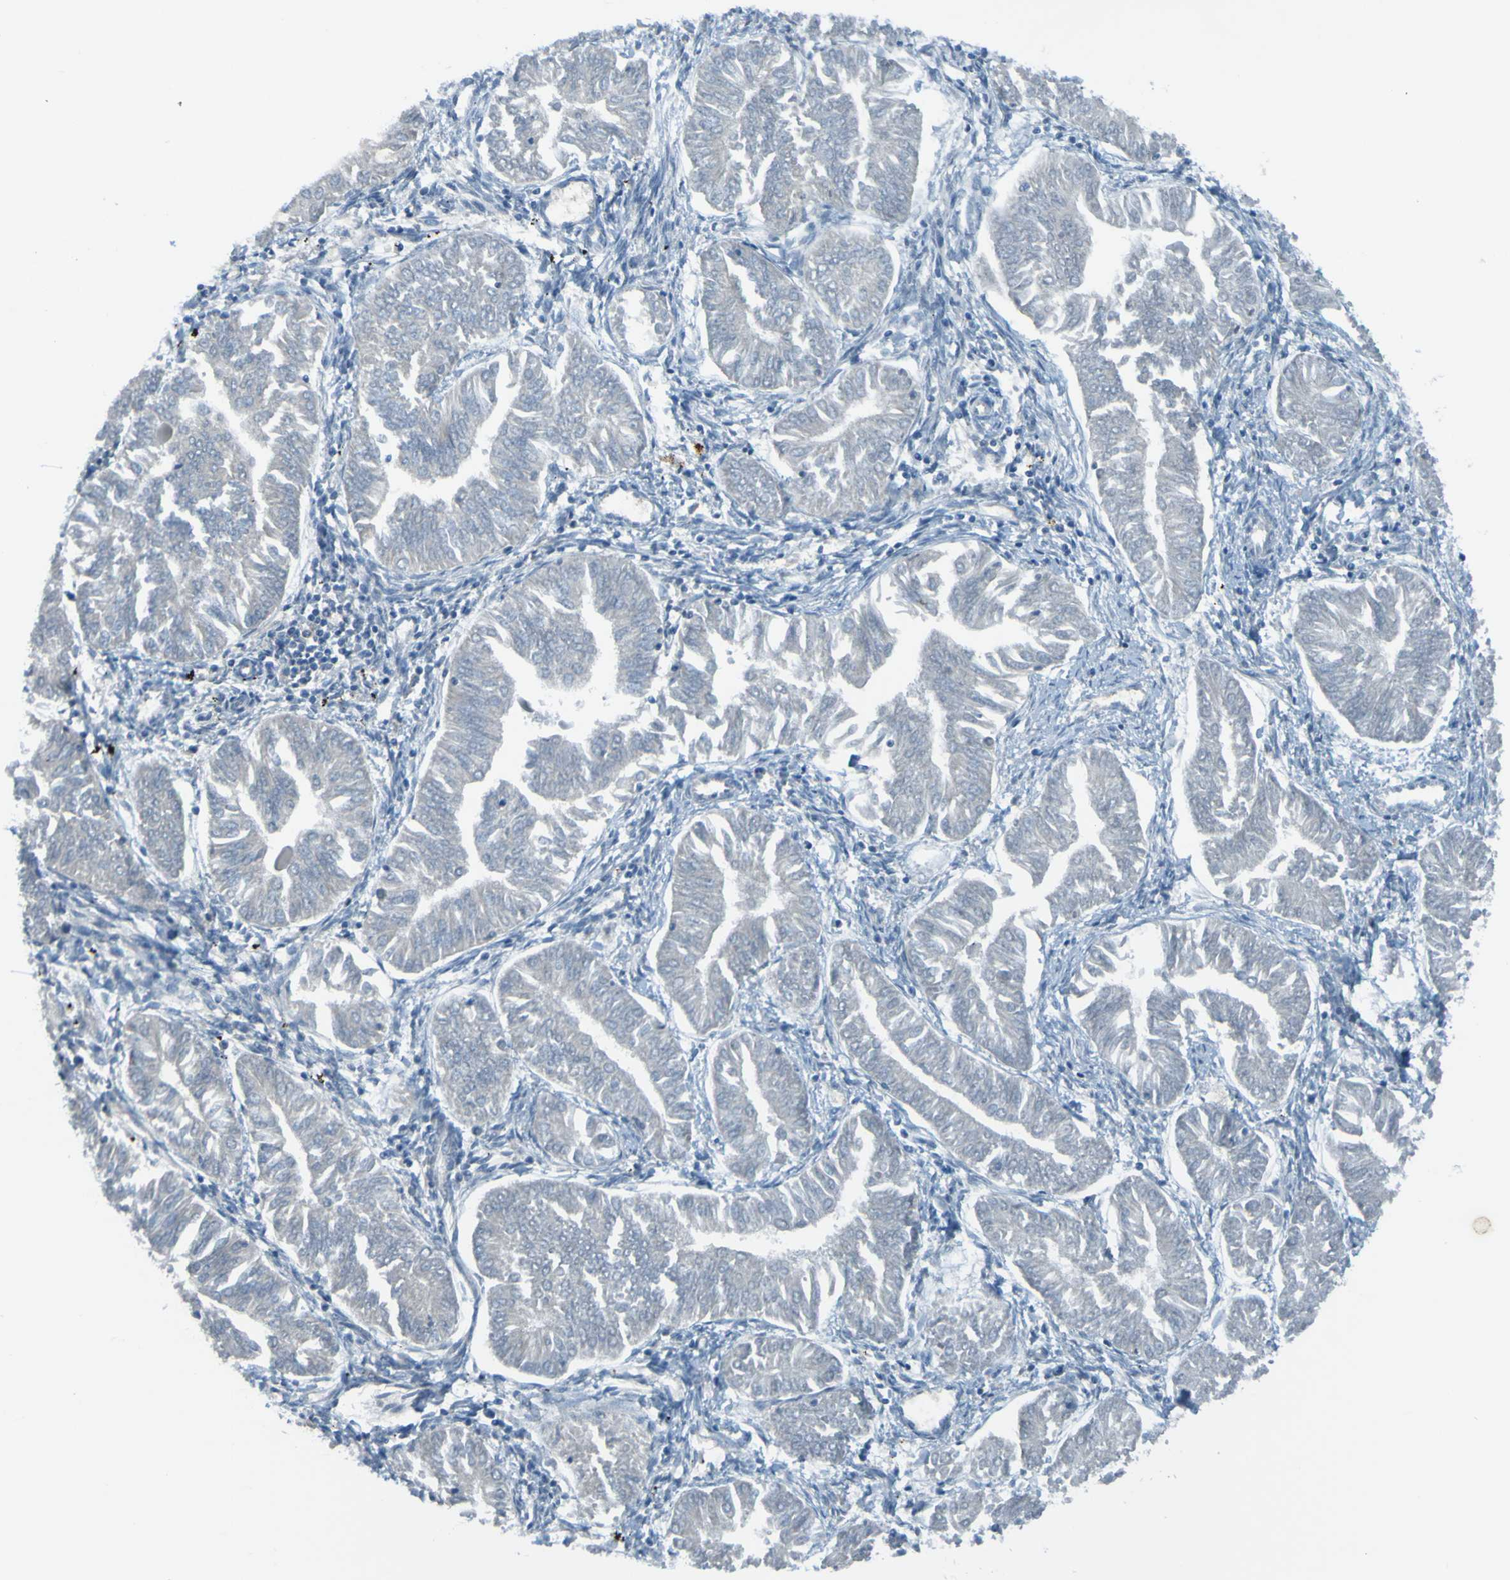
{"staining": {"intensity": "negative", "quantity": "none", "location": "none"}, "tissue": "endometrial cancer", "cell_type": "Tumor cells", "image_type": "cancer", "snomed": [{"axis": "morphology", "description": "Adenocarcinoma, NOS"}, {"axis": "topography", "description": "Endometrium"}], "caption": "Endometrial adenocarcinoma stained for a protein using IHC shows no expression tumor cells.", "gene": "USP36", "patient": {"sex": "female", "age": 53}}